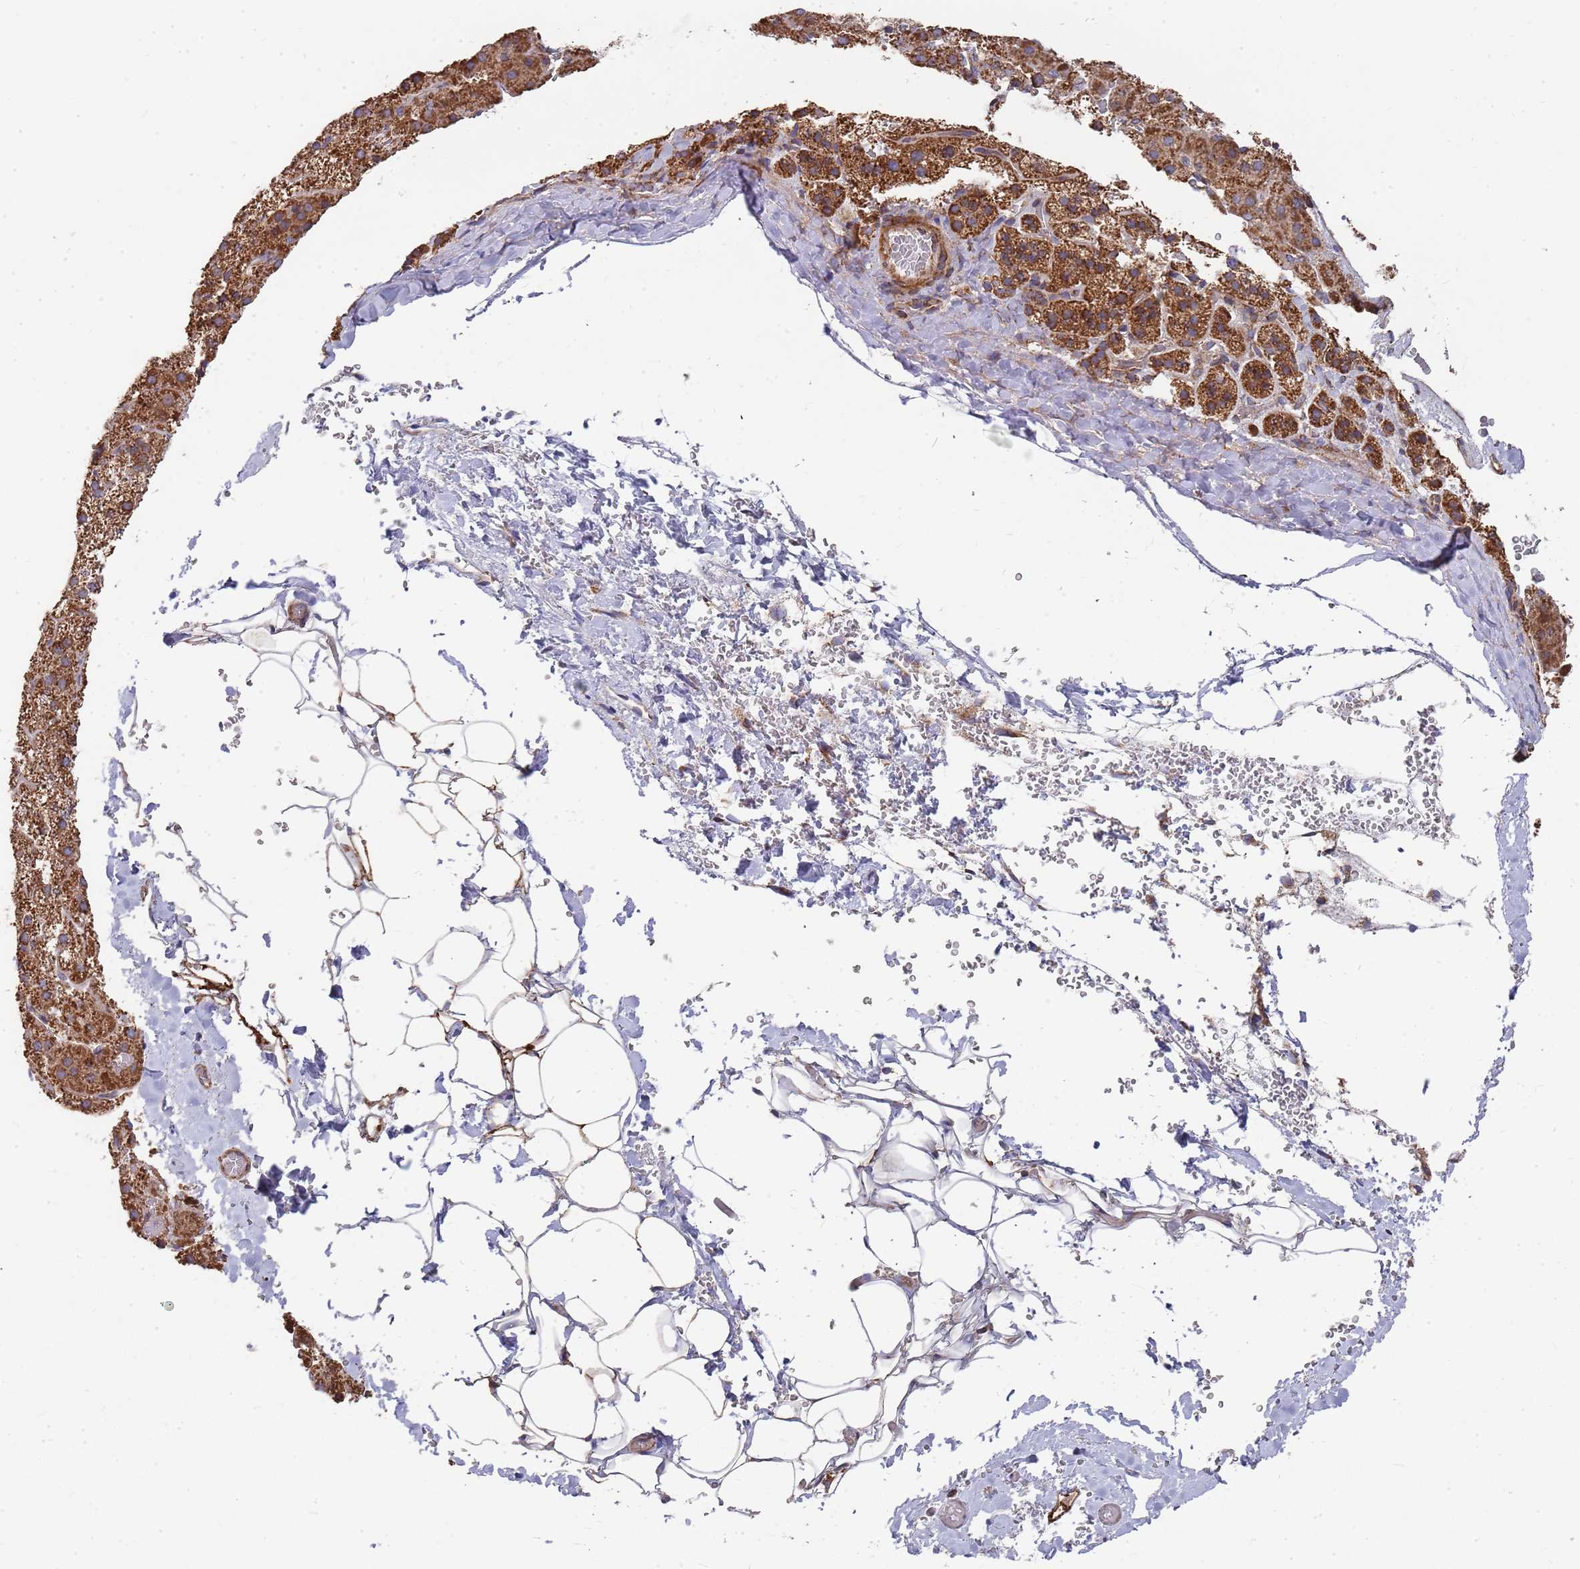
{"staining": {"intensity": "strong", "quantity": "25%-75%", "location": "cytoplasmic/membranous"}, "tissue": "adrenal gland", "cell_type": "Glandular cells", "image_type": "normal", "snomed": [{"axis": "morphology", "description": "Normal tissue, NOS"}, {"axis": "topography", "description": "Adrenal gland"}], "caption": "Immunohistochemistry (IHC) of unremarkable human adrenal gland demonstrates high levels of strong cytoplasmic/membranous staining in about 25%-75% of glandular cells. (Stains: DAB (3,3'-diaminobenzidine) in brown, nuclei in blue, Microscopy: brightfield microscopy at high magnification).", "gene": "WDFY3", "patient": {"sex": "female", "age": 44}}